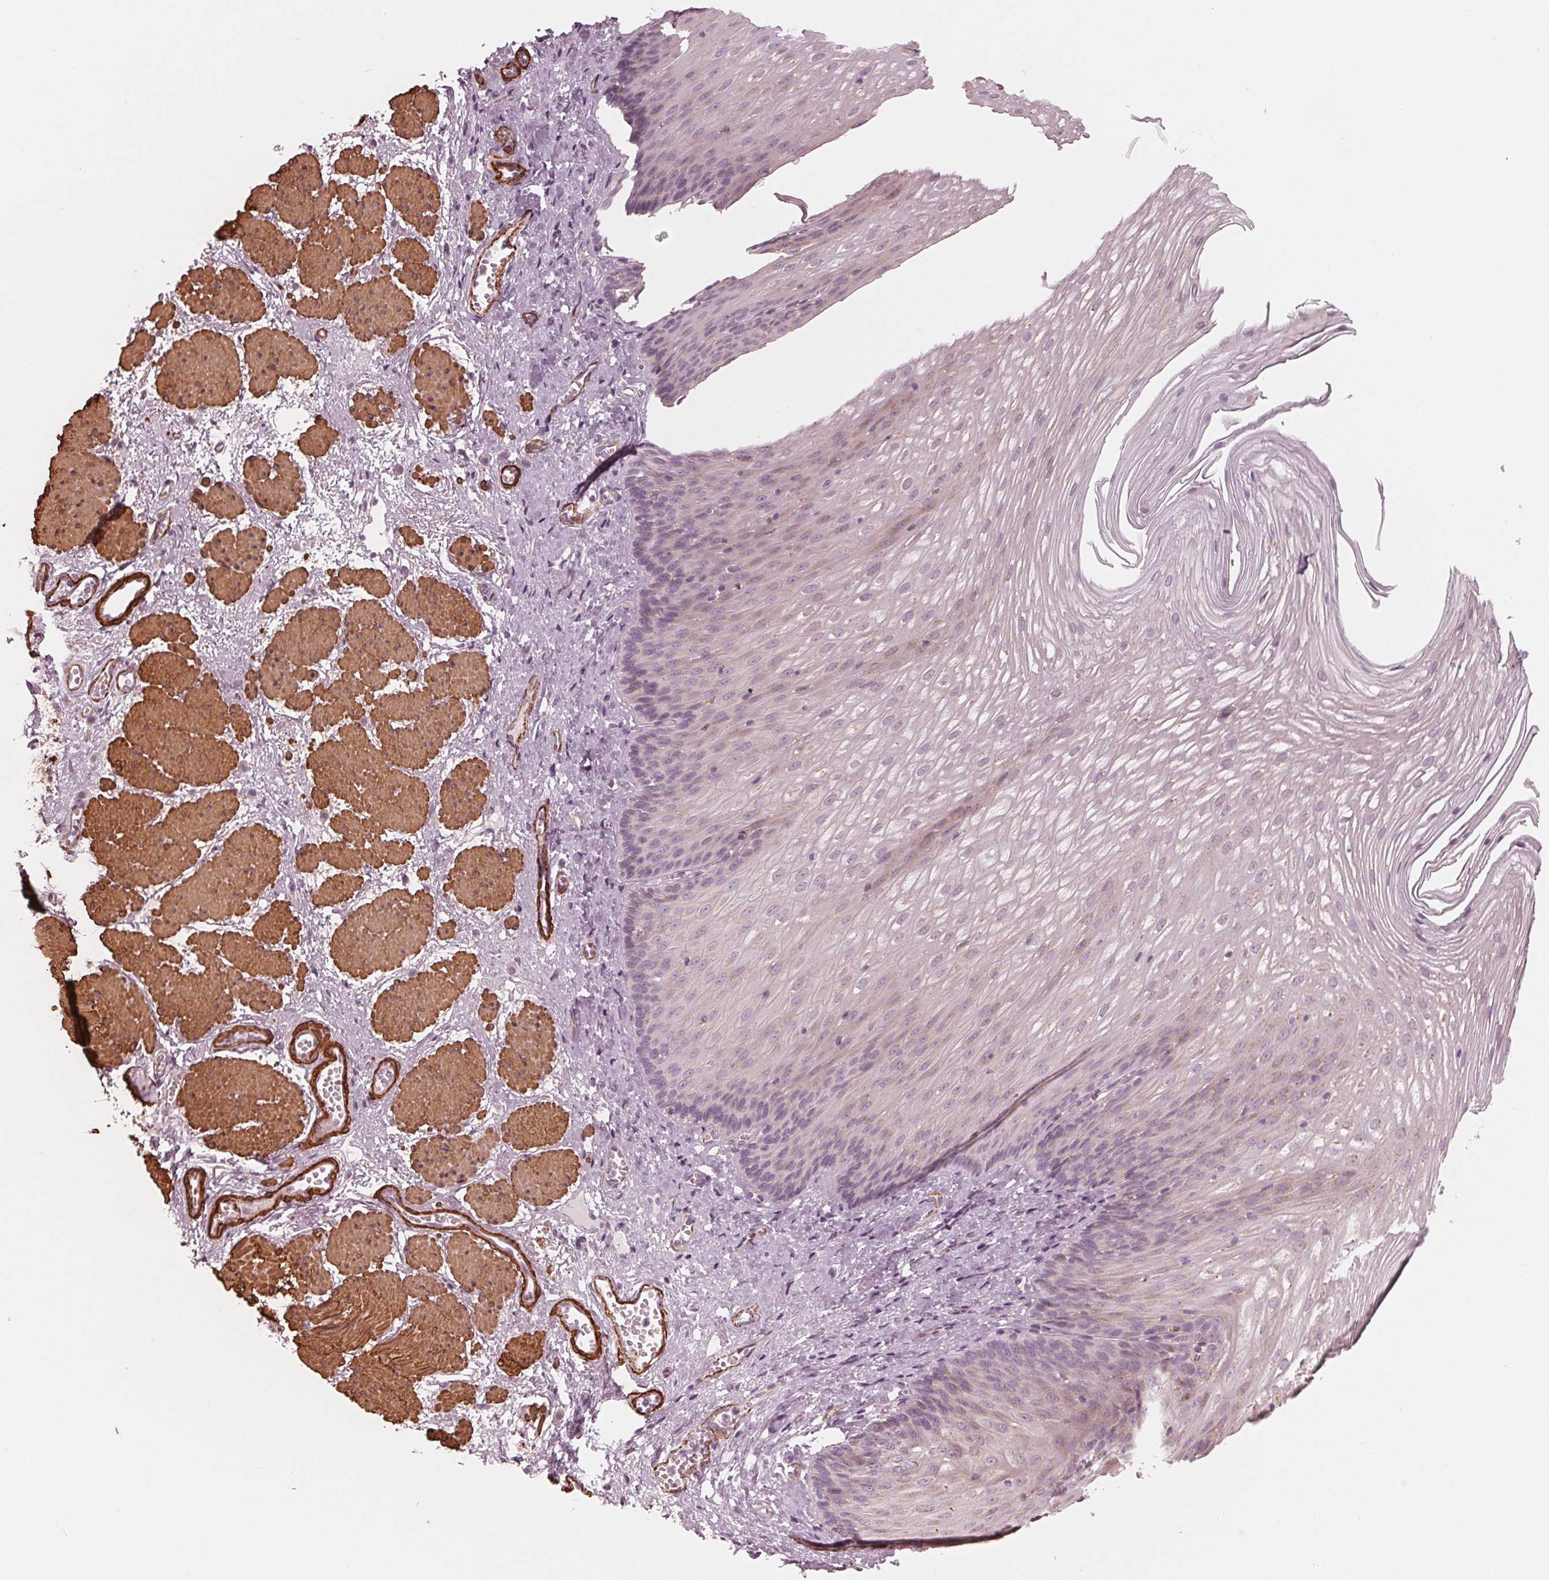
{"staining": {"intensity": "negative", "quantity": "none", "location": "none"}, "tissue": "esophagus", "cell_type": "Squamous epithelial cells", "image_type": "normal", "snomed": [{"axis": "morphology", "description": "Normal tissue, NOS"}, {"axis": "topography", "description": "Esophagus"}], "caption": "A micrograph of esophagus stained for a protein shows no brown staining in squamous epithelial cells. The staining was performed using DAB (3,3'-diaminobenzidine) to visualize the protein expression in brown, while the nuclei were stained in blue with hematoxylin (Magnification: 20x).", "gene": "MIER3", "patient": {"sex": "male", "age": 62}}